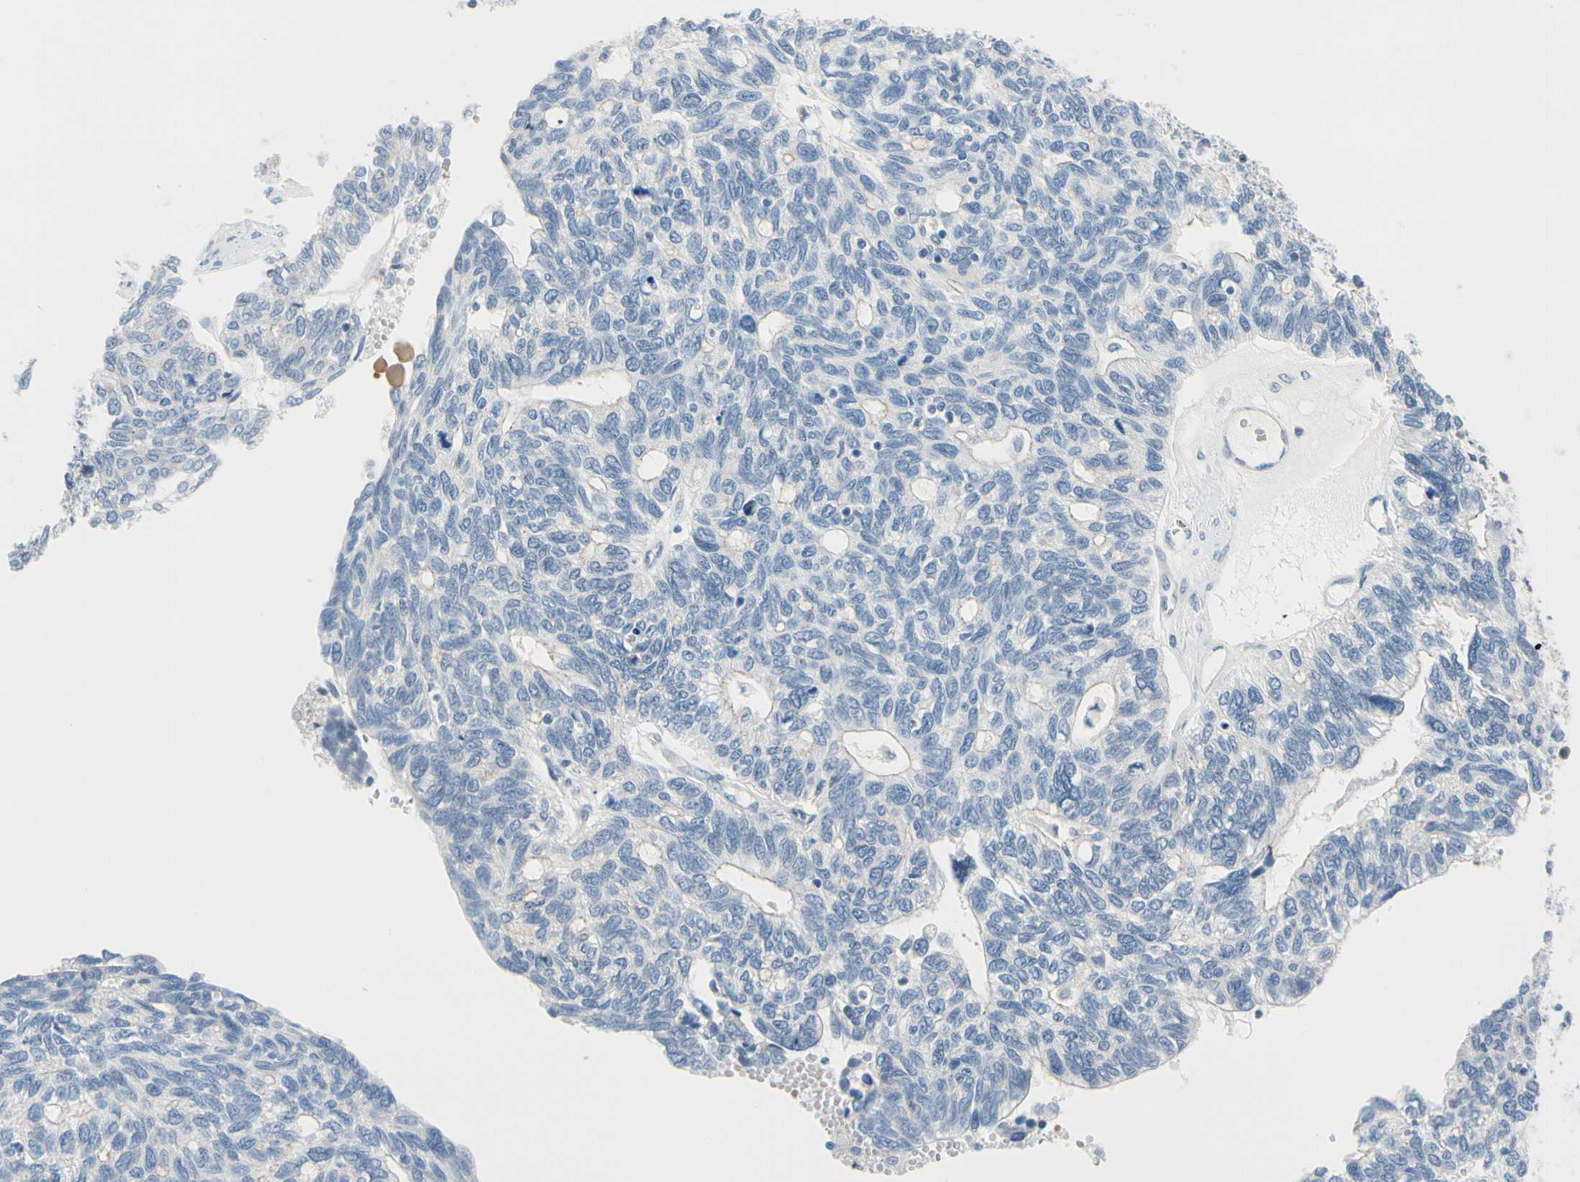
{"staining": {"intensity": "negative", "quantity": "none", "location": "none"}, "tissue": "ovarian cancer", "cell_type": "Tumor cells", "image_type": "cancer", "snomed": [{"axis": "morphology", "description": "Cystadenocarcinoma, serous, NOS"}, {"axis": "topography", "description": "Ovary"}], "caption": "Human ovarian serous cystadenocarcinoma stained for a protein using immunohistochemistry shows no expression in tumor cells.", "gene": "FCER2", "patient": {"sex": "female", "age": 79}}